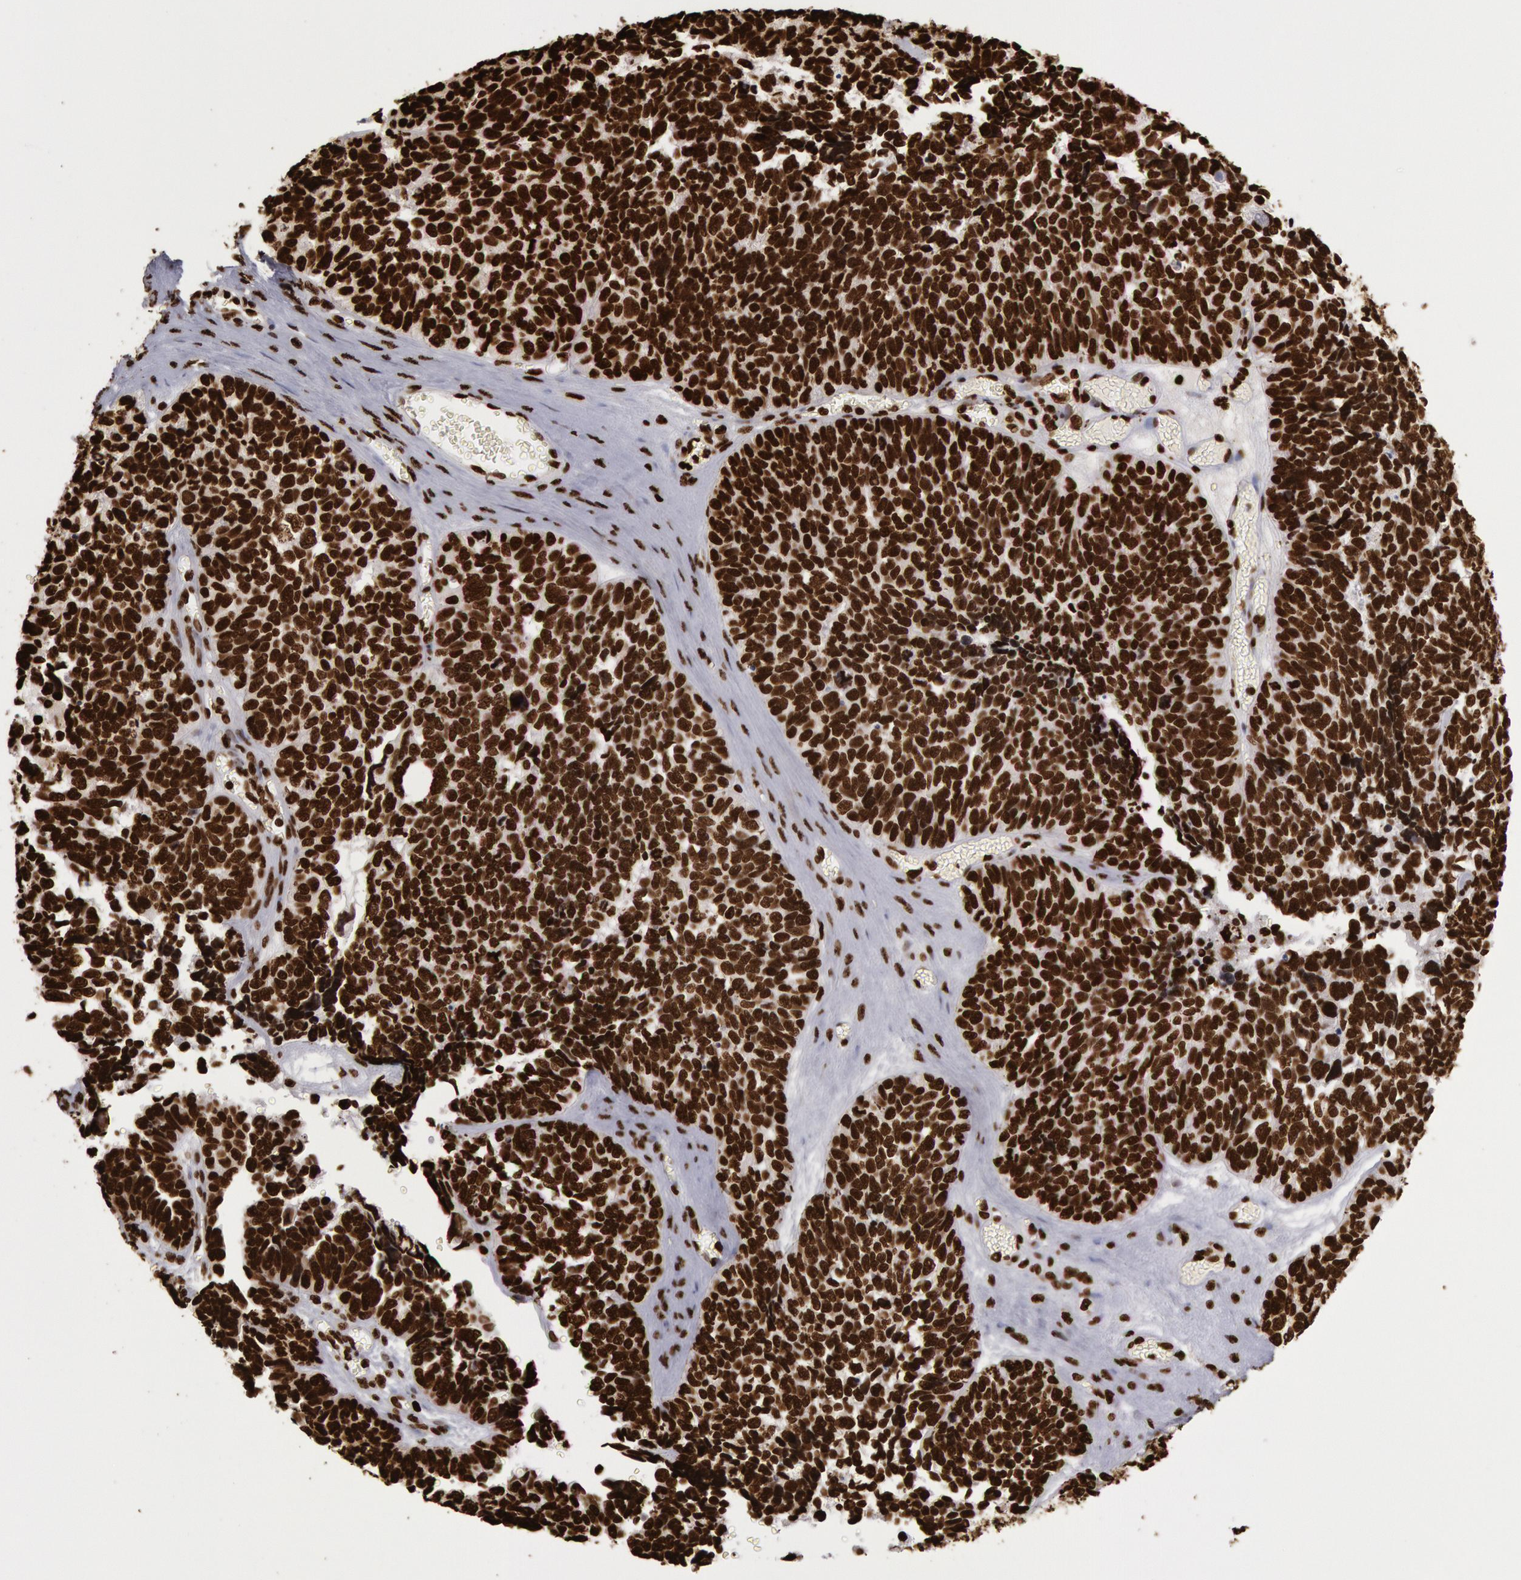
{"staining": {"intensity": "strong", "quantity": ">75%", "location": "nuclear"}, "tissue": "ovarian cancer", "cell_type": "Tumor cells", "image_type": "cancer", "snomed": [{"axis": "morphology", "description": "Cystadenocarcinoma, serous, NOS"}, {"axis": "topography", "description": "Ovary"}], "caption": "Immunohistochemistry (IHC) of ovarian serous cystadenocarcinoma exhibits high levels of strong nuclear staining in about >75% of tumor cells. (brown staining indicates protein expression, while blue staining denotes nuclei).", "gene": "H3-4", "patient": {"sex": "female", "age": 77}}